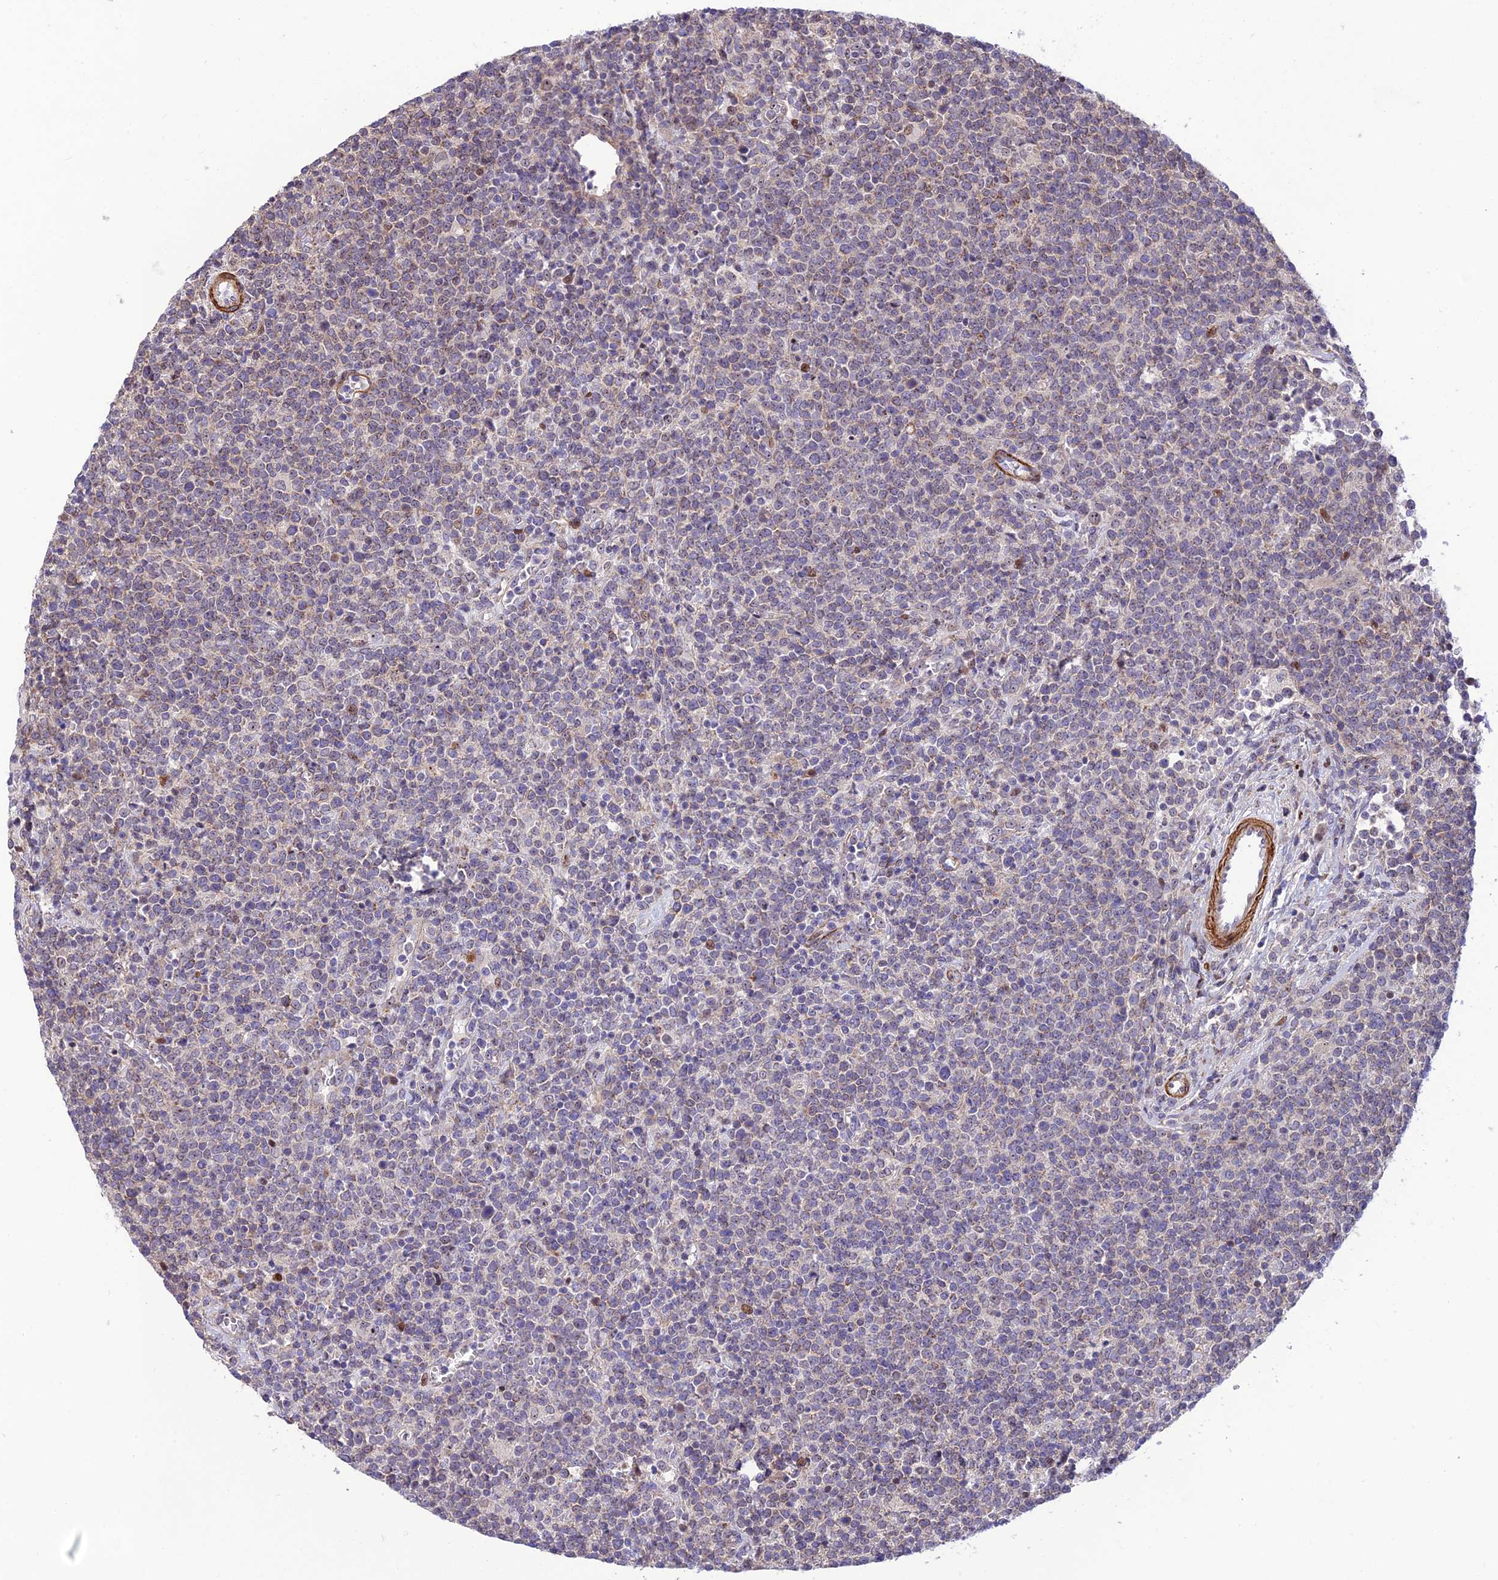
{"staining": {"intensity": "negative", "quantity": "none", "location": "none"}, "tissue": "lymphoma", "cell_type": "Tumor cells", "image_type": "cancer", "snomed": [{"axis": "morphology", "description": "Malignant lymphoma, non-Hodgkin's type, High grade"}, {"axis": "topography", "description": "Lymph node"}], "caption": "A high-resolution photomicrograph shows immunohistochemistry staining of lymphoma, which demonstrates no significant staining in tumor cells.", "gene": "KBTBD7", "patient": {"sex": "male", "age": 61}}